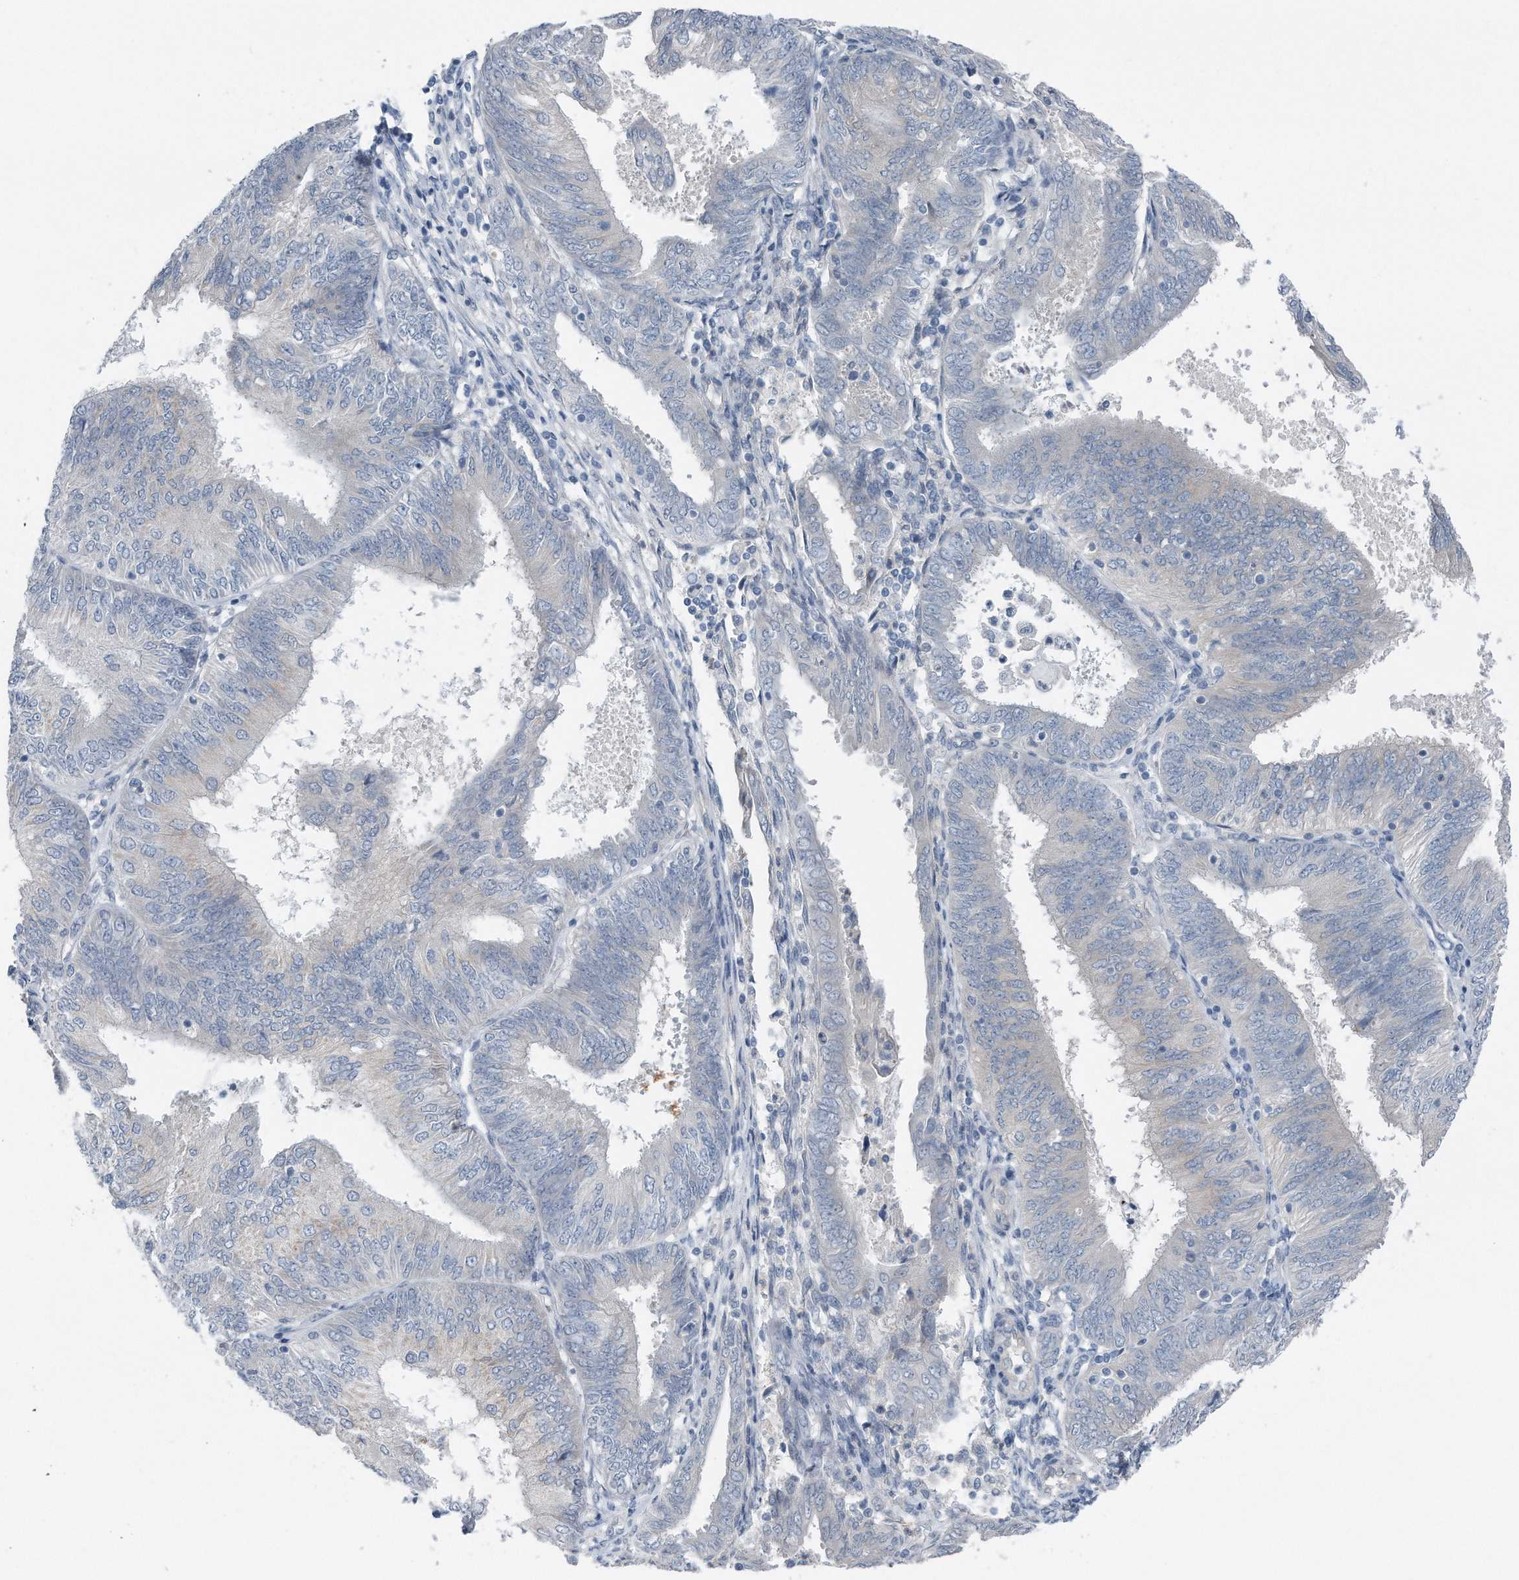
{"staining": {"intensity": "negative", "quantity": "none", "location": "none"}, "tissue": "endometrial cancer", "cell_type": "Tumor cells", "image_type": "cancer", "snomed": [{"axis": "morphology", "description": "Adenocarcinoma, NOS"}, {"axis": "topography", "description": "Endometrium"}], "caption": "High magnification brightfield microscopy of endometrial adenocarcinoma stained with DAB (3,3'-diaminobenzidine) (brown) and counterstained with hematoxylin (blue): tumor cells show no significant positivity.", "gene": "YRDC", "patient": {"sex": "female", "age": 58}}